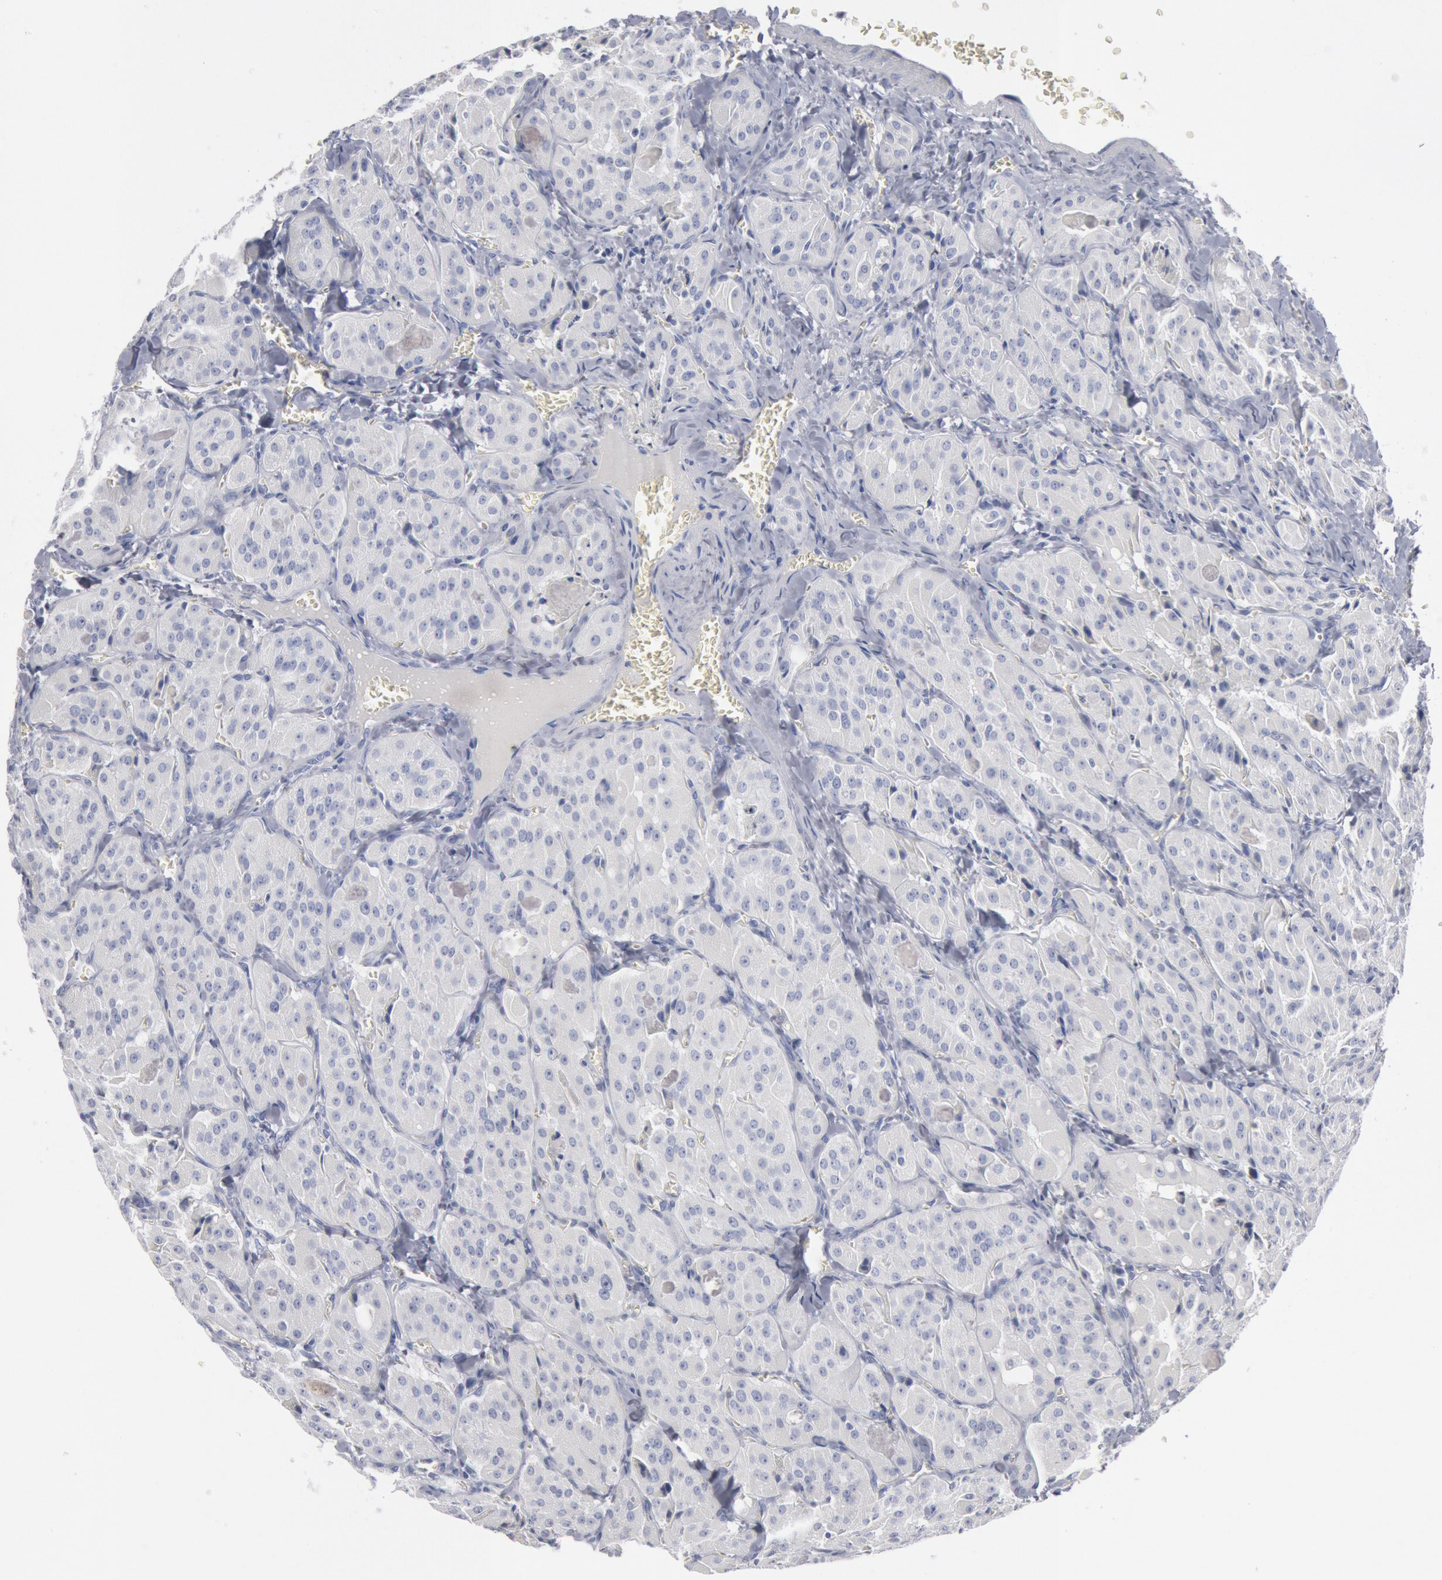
{"staining": {"intensity": "negative", "quantity": "none", "location": "none"}, "tissue": "thyroid cancer", "cell_type": "Tumor cells", "image_type": "cancer", "snomed": [{"axis": "morphology", "description": "Carcinoma, NOS"}, {"axis": "topography", "description": "Thyroid gland"}], "caption": "DAB immunohistochemical staining of thyroid carcinoma displays no significant staining in tumor cells.", "gene": "FOXA2", "patient": {"sex": "male", "age": 76}}